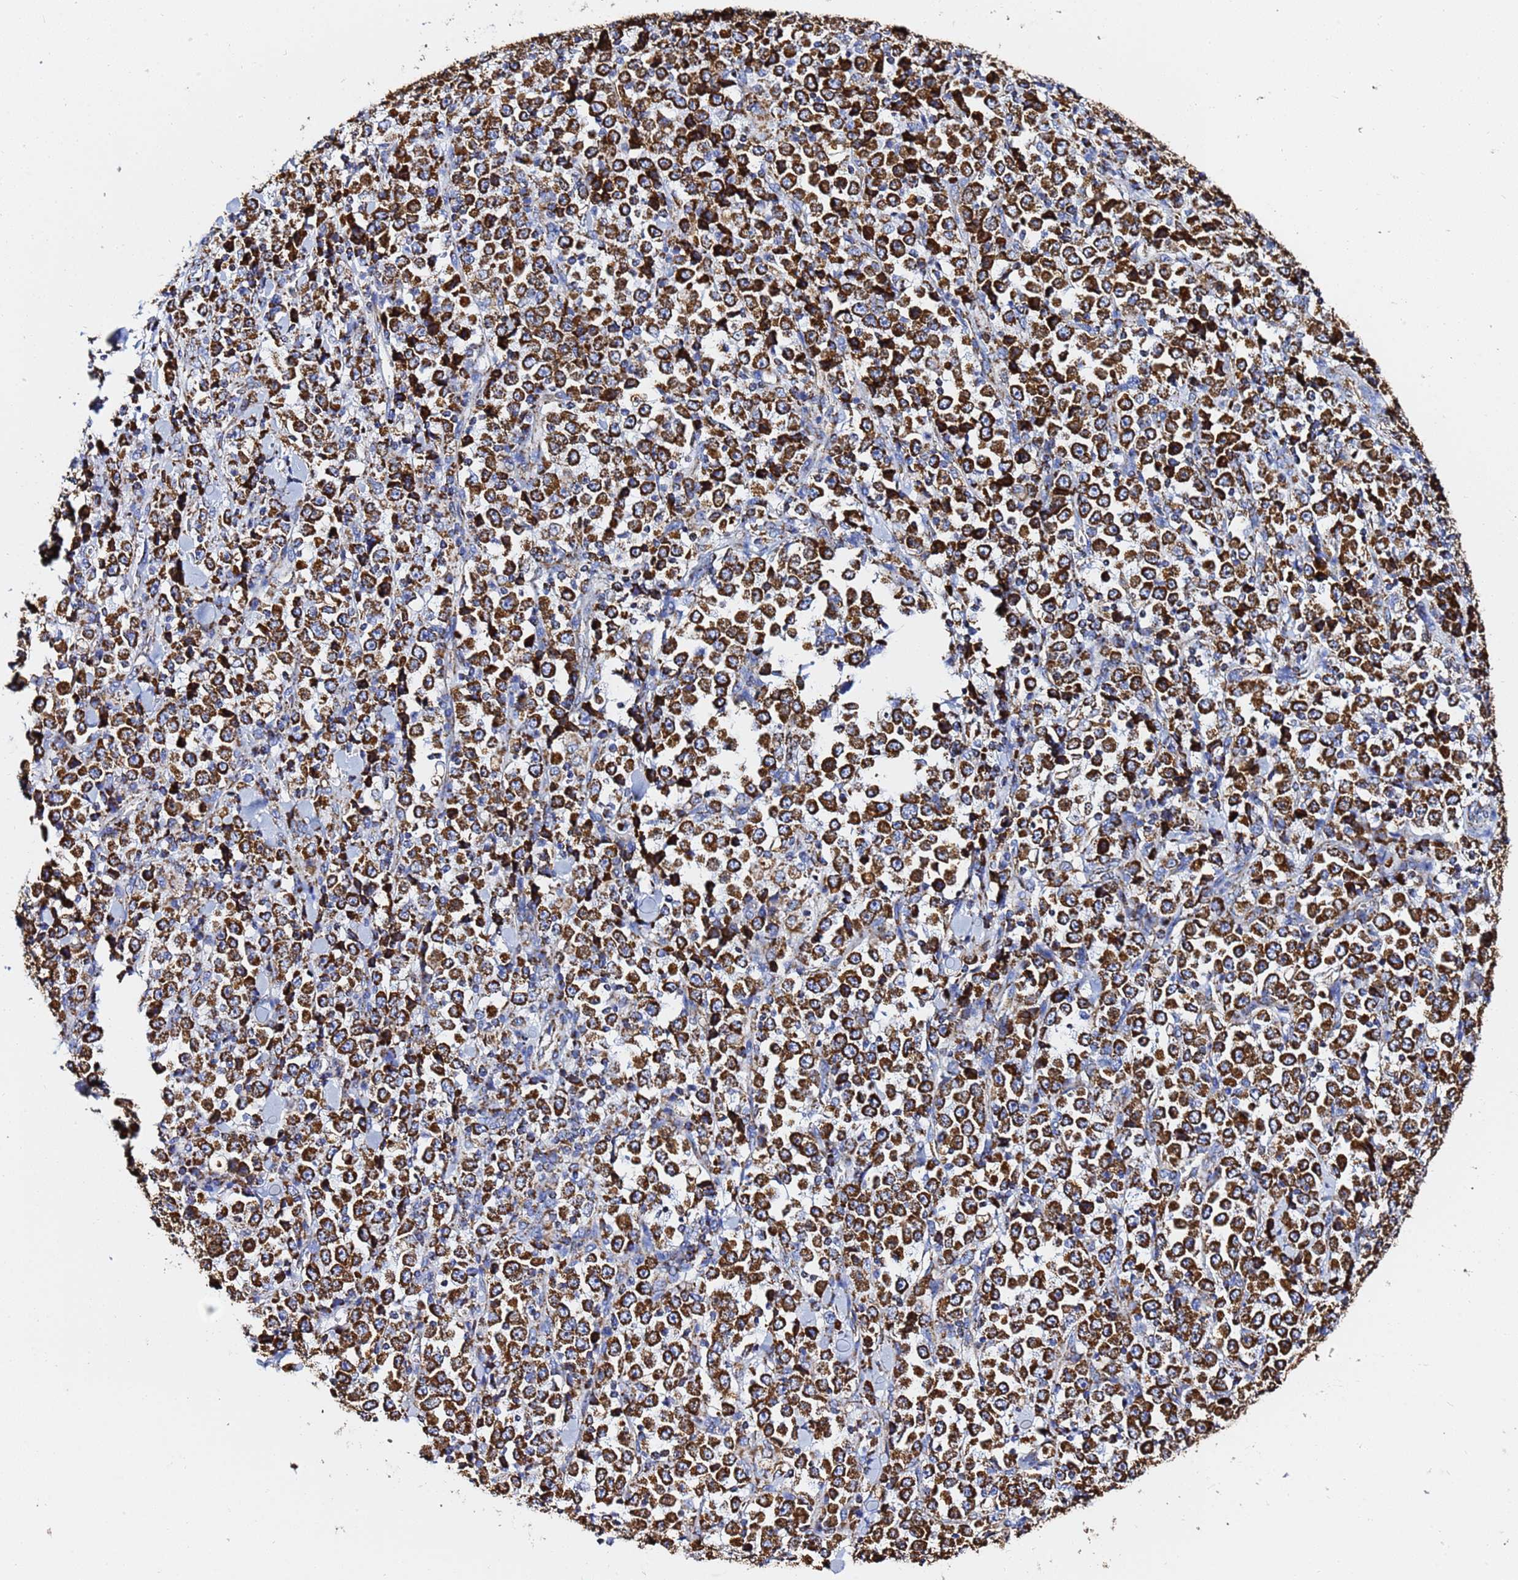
{"staining": {"intensity": "strong", "quantity": ">75%", "location": "cytoplasmic/membranous"}, "tissue": "stomach cancer", "cell_type": "Tumor cells", "image_type": "cancer", "snomed": [{"axis": "morphology", "description": "Normal tissue, NOS"}, {"axis": "morphology", "description": "Adenocarcinoma, NOS"}, {"axis": "topography", "description": "Stomach, upper"}, {"axis": "topography", "description": "Stomach"}], "caption": "Stomach cancer (adenocarcinoma) tissue displays strong cytoplasmic/membranous positivity in about >75% of tumor cells", "gene": "PHB2", "patient": {"sex": "male", "age": 59}}